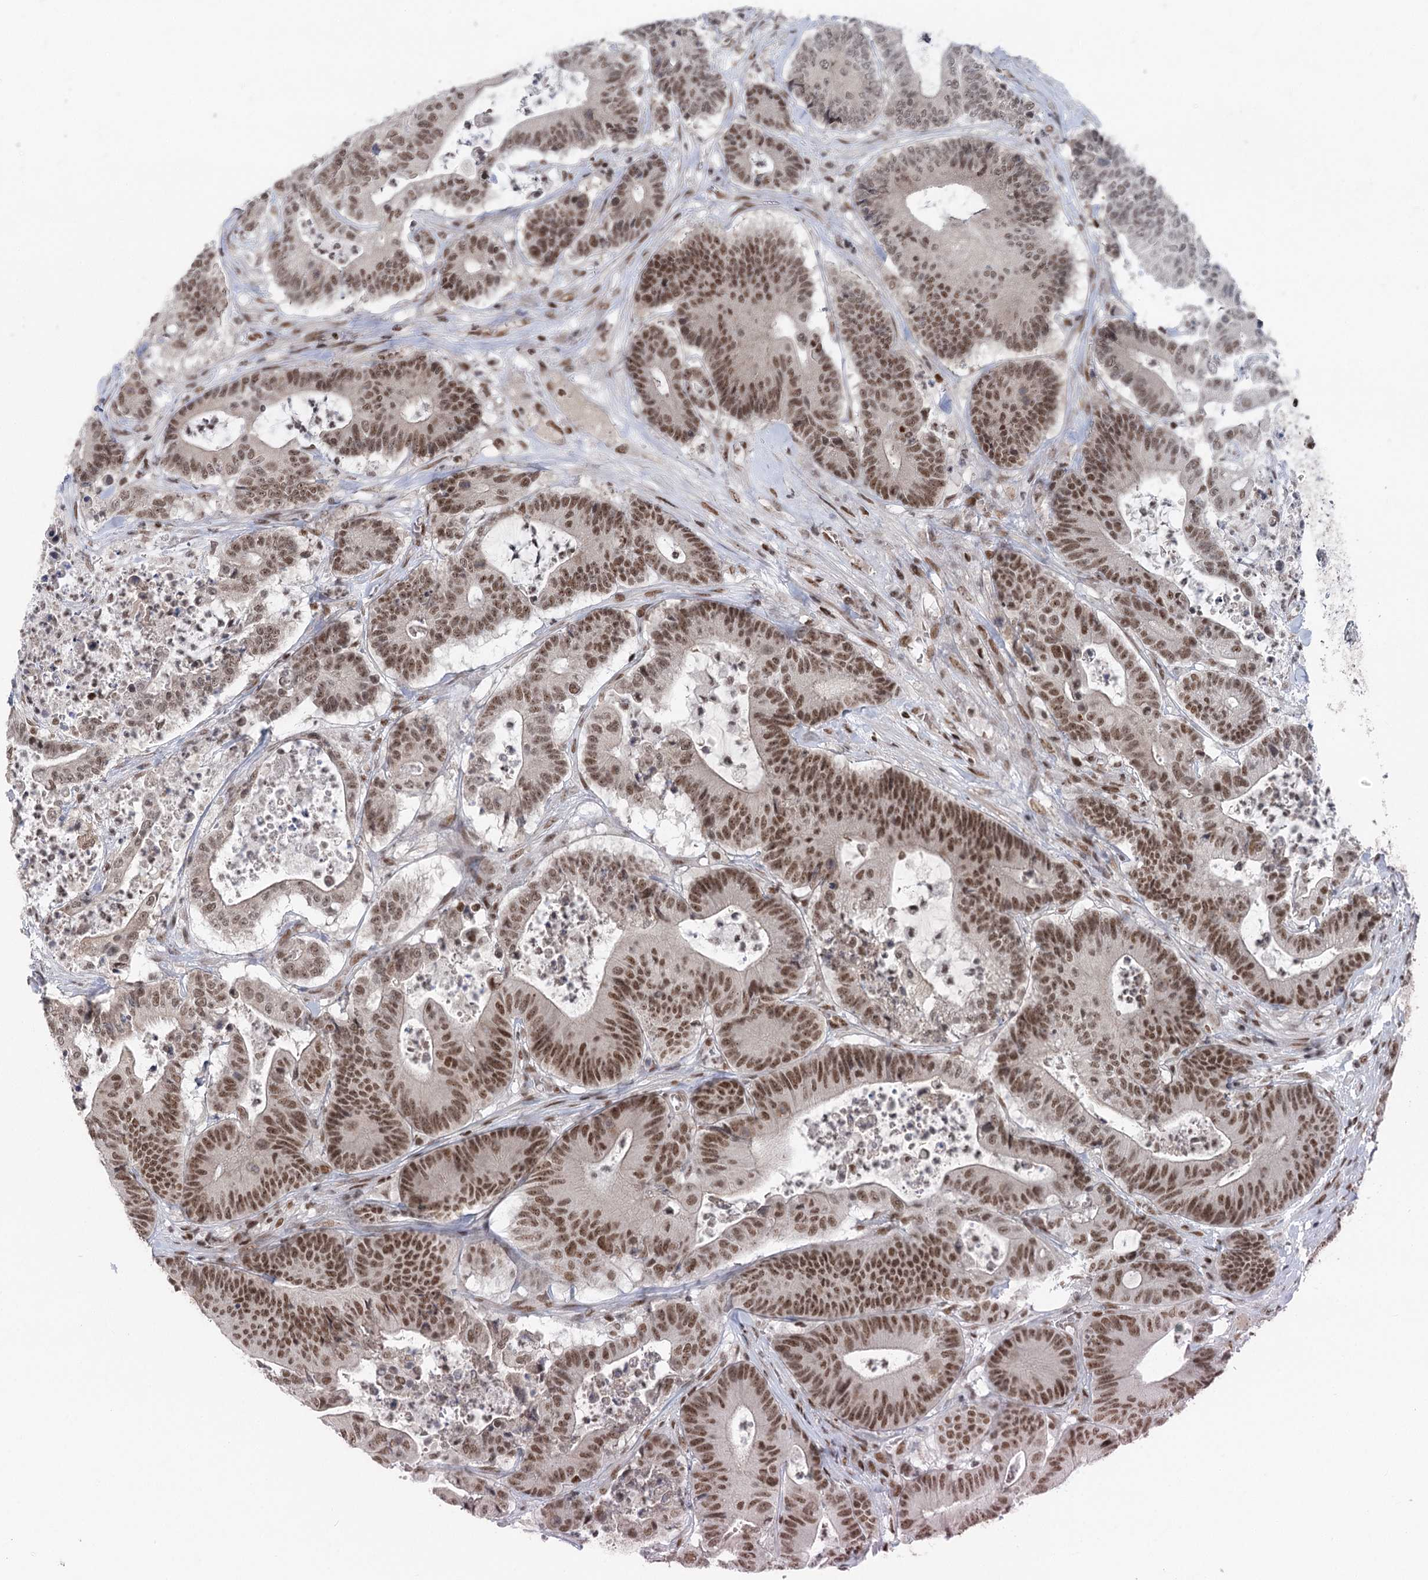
{"staining": {"intensity": "moderate", "quantity": ">75%", "location": "nuclear"}, "tissue": "colorectal cancer", "cell_type": "Tumor cells", "image_type": "cancer", "snomed": [{"axis": "morphology", "description": "Adenocarcinoma, NOS"}, {"axis": "topography", "description": "Colon"}], "caption": "Protein expression analysis of colorectal adenocarcinoma displays moderate nuclear positivity in approximately >75% of tumor cells.", "gene": "CGGBP1", "patient": {"sex": "female", "age": 84}}